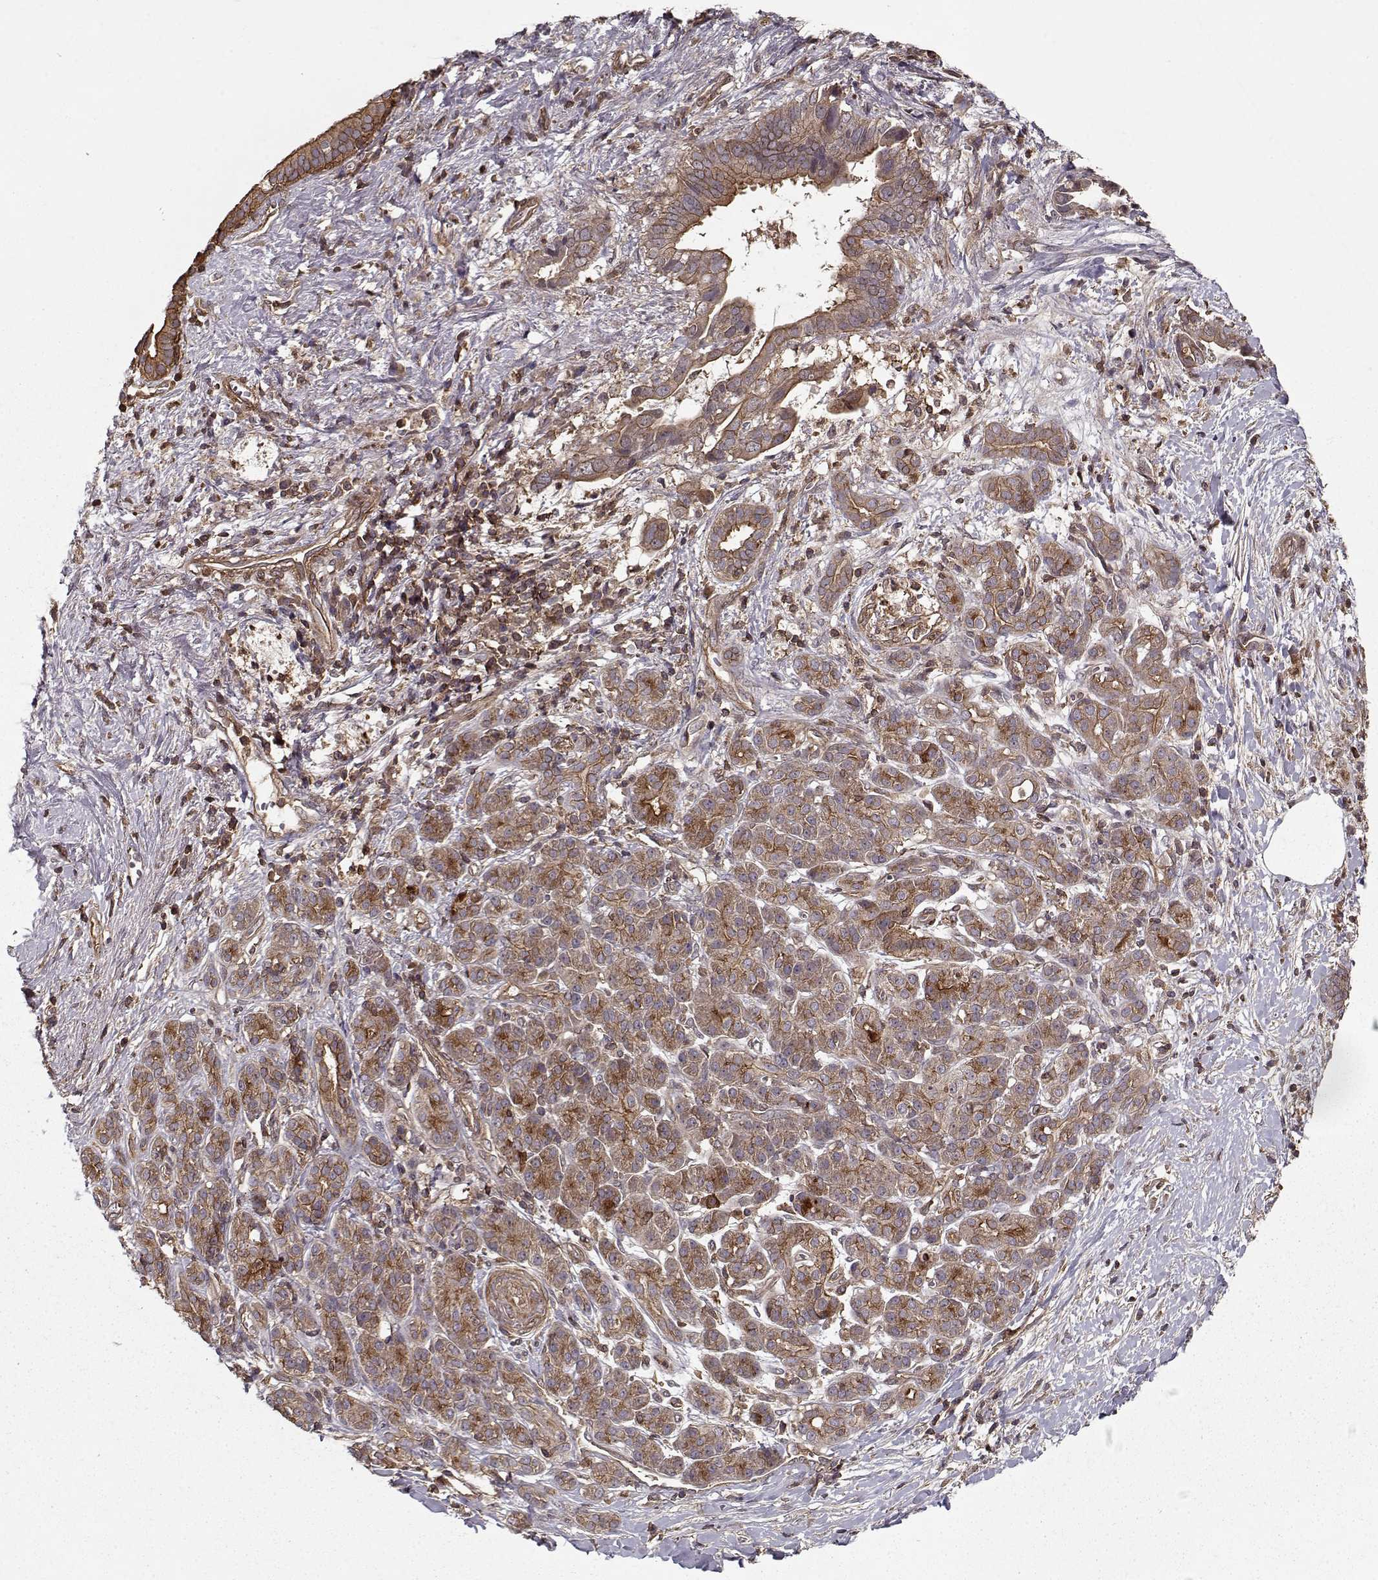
{"staining": {"intensity": "strong", "quantity": "25%-75%", "location": "cytoplasmic/membranous"}, "tissue": "pancreatic cancer", "cell_type": "Tumor cells", "image_type": "cancer", "snomed": [{"axis": "morphology", "description": "Adenocarcinoma, NOS"}, {"axis": "topography", "description": "Pancreas"}], "caption": "Approximately 25%-75% of tumor cells in human pancreatic cancer (adenocarcinoma) display strong cytoplasmic/membranous protein positivity as visualized by brown immunohistochemical staining.", "gene": "PPP1R12A", "patient": {"sex": "male", "age": 61}}